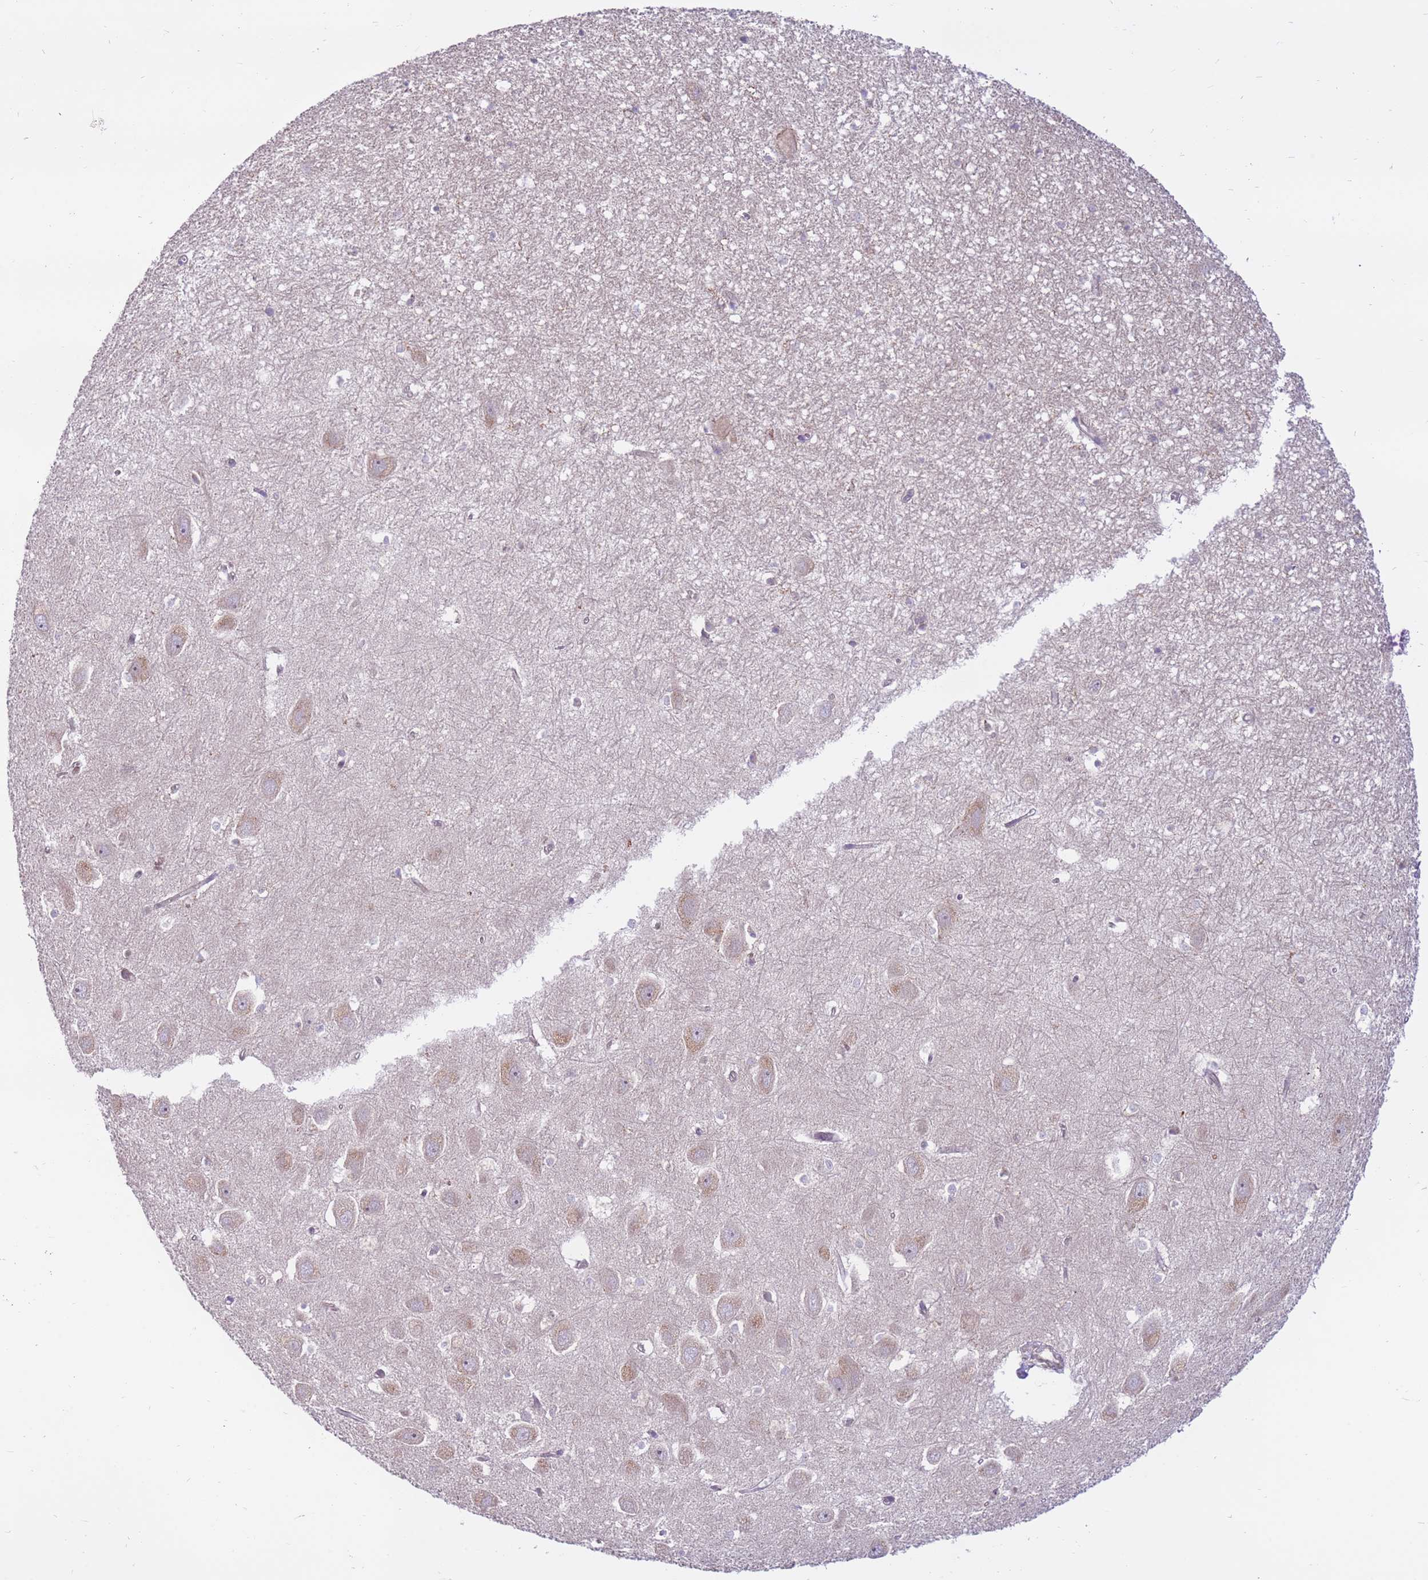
{"staining": {"intensity": "negative", "quantity": "none", "location": "none"}, "tissue": "hippocampus", "cell_type": "Glial cells", "image_type": "normal", "snomed": [{"axis": "morphology", "description": "Normal tissue, NOS"}, {"axis": "topography", "description": "Hippocampus"}], "caption": "Human hippocampus stained for a protein using IHC exhibits no staining in glial cells.", "gene": "DDX19B", "patient": {"sex": "female", "age": 64}}